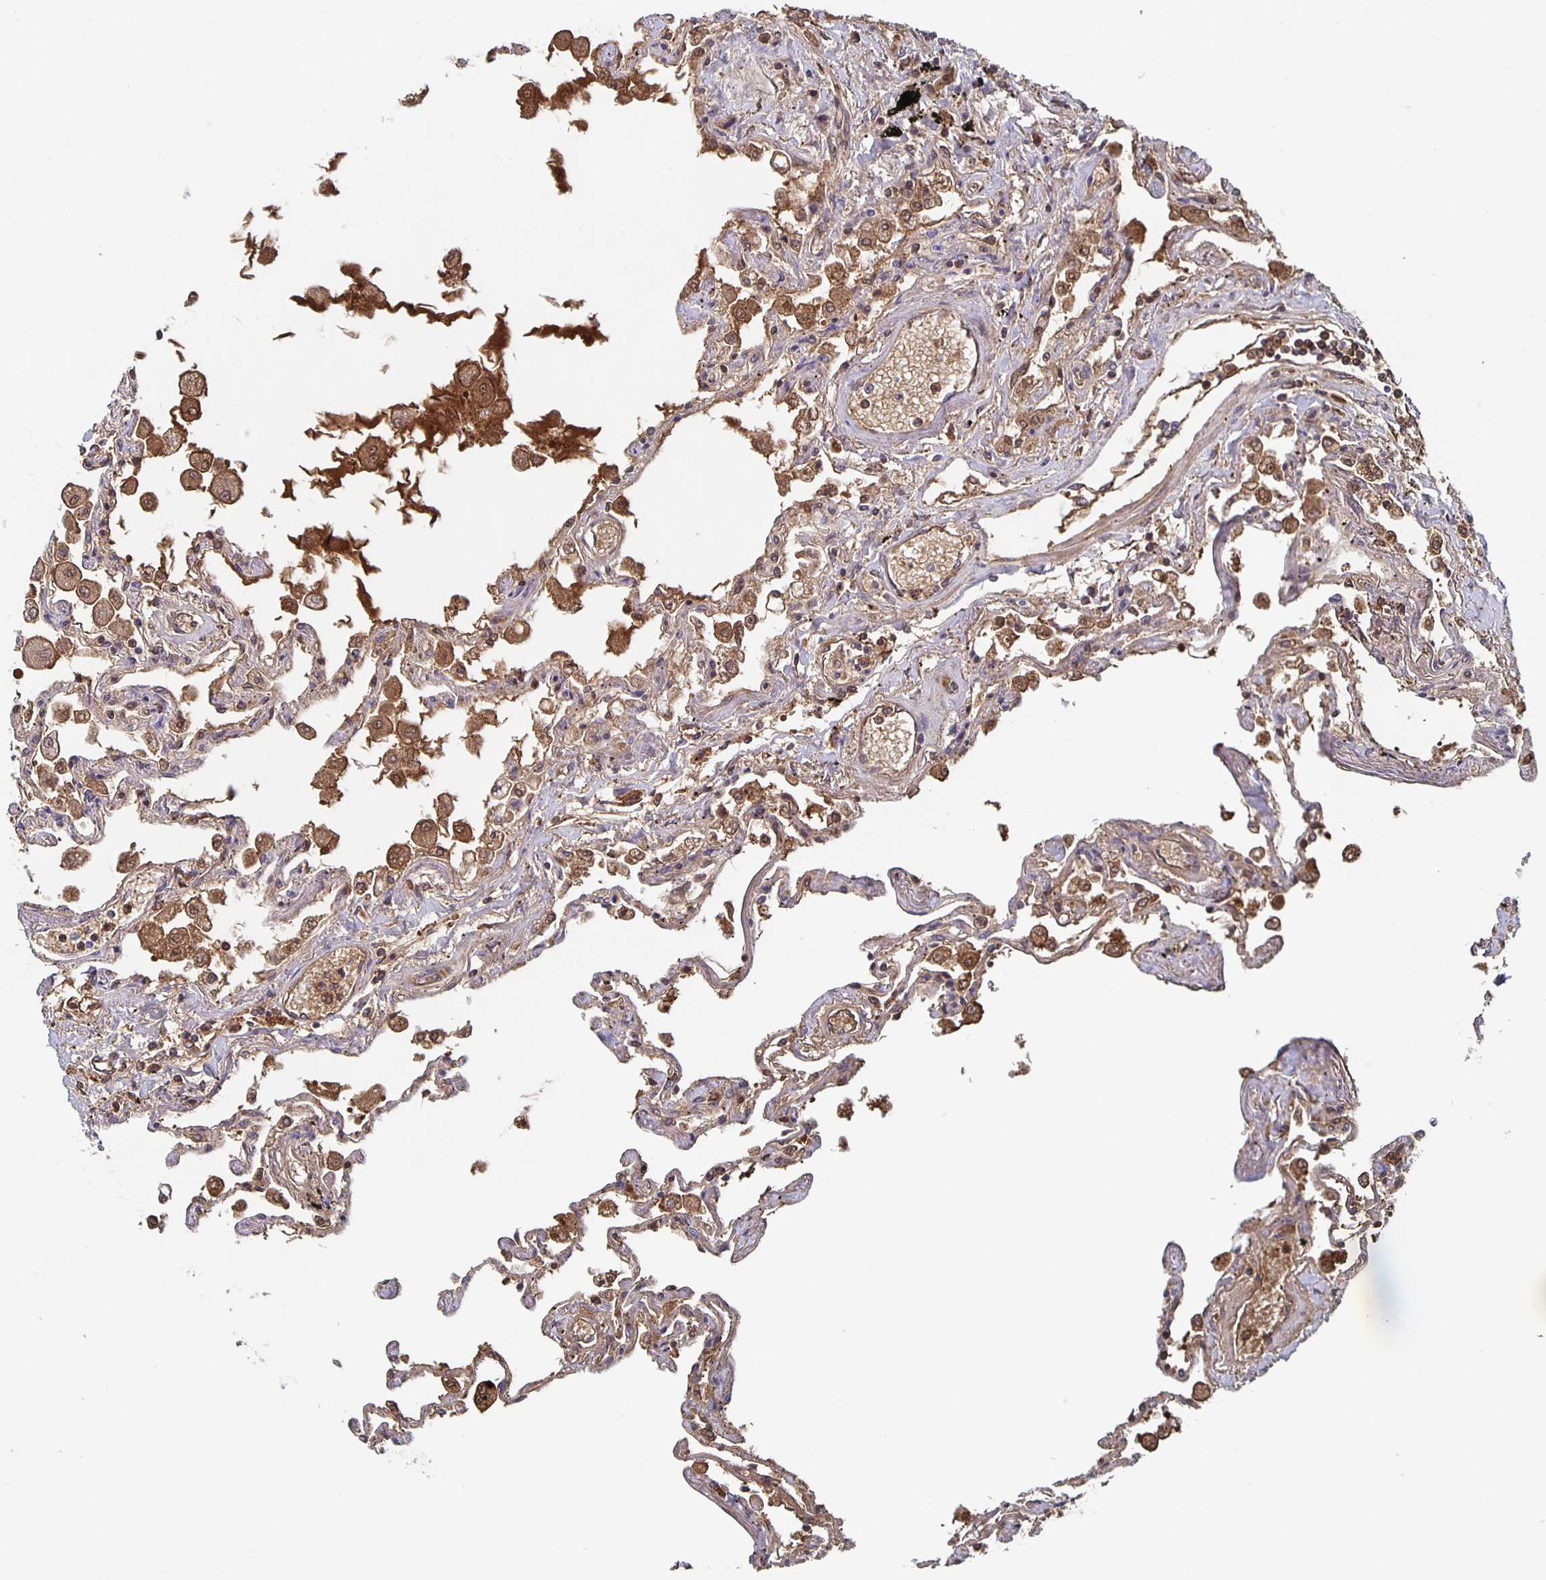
{"staining": {"intensity": "moderate", "quantity": "25%-75%", "location": "cytoplasmic/membranous,nuclear"}, "tissue": "lung", "cell_type": "Alveolar cells", "image_type": "normal", "snomed": [{"axis": "morphology", "description": "Normal tissue, NOS"}, {"axis": "morphology", "description": "Adenocarcinoma, NOS"}, {"axis": "topography", "description": "Cartilage tissue"}, {"axis": "topography", "description": "Lung"}], "caption": "Immunohistochemical staining of benign lung shows 25%-75% levels of moderate cytoplasmic/membranous,nuclear protein expression in about 25%-75% of alveolar cells. (Brightfield microscopy of DAB IHC at high magnification).", "gene": "FGA", "patient": {"sex": "female", "age": 67}}